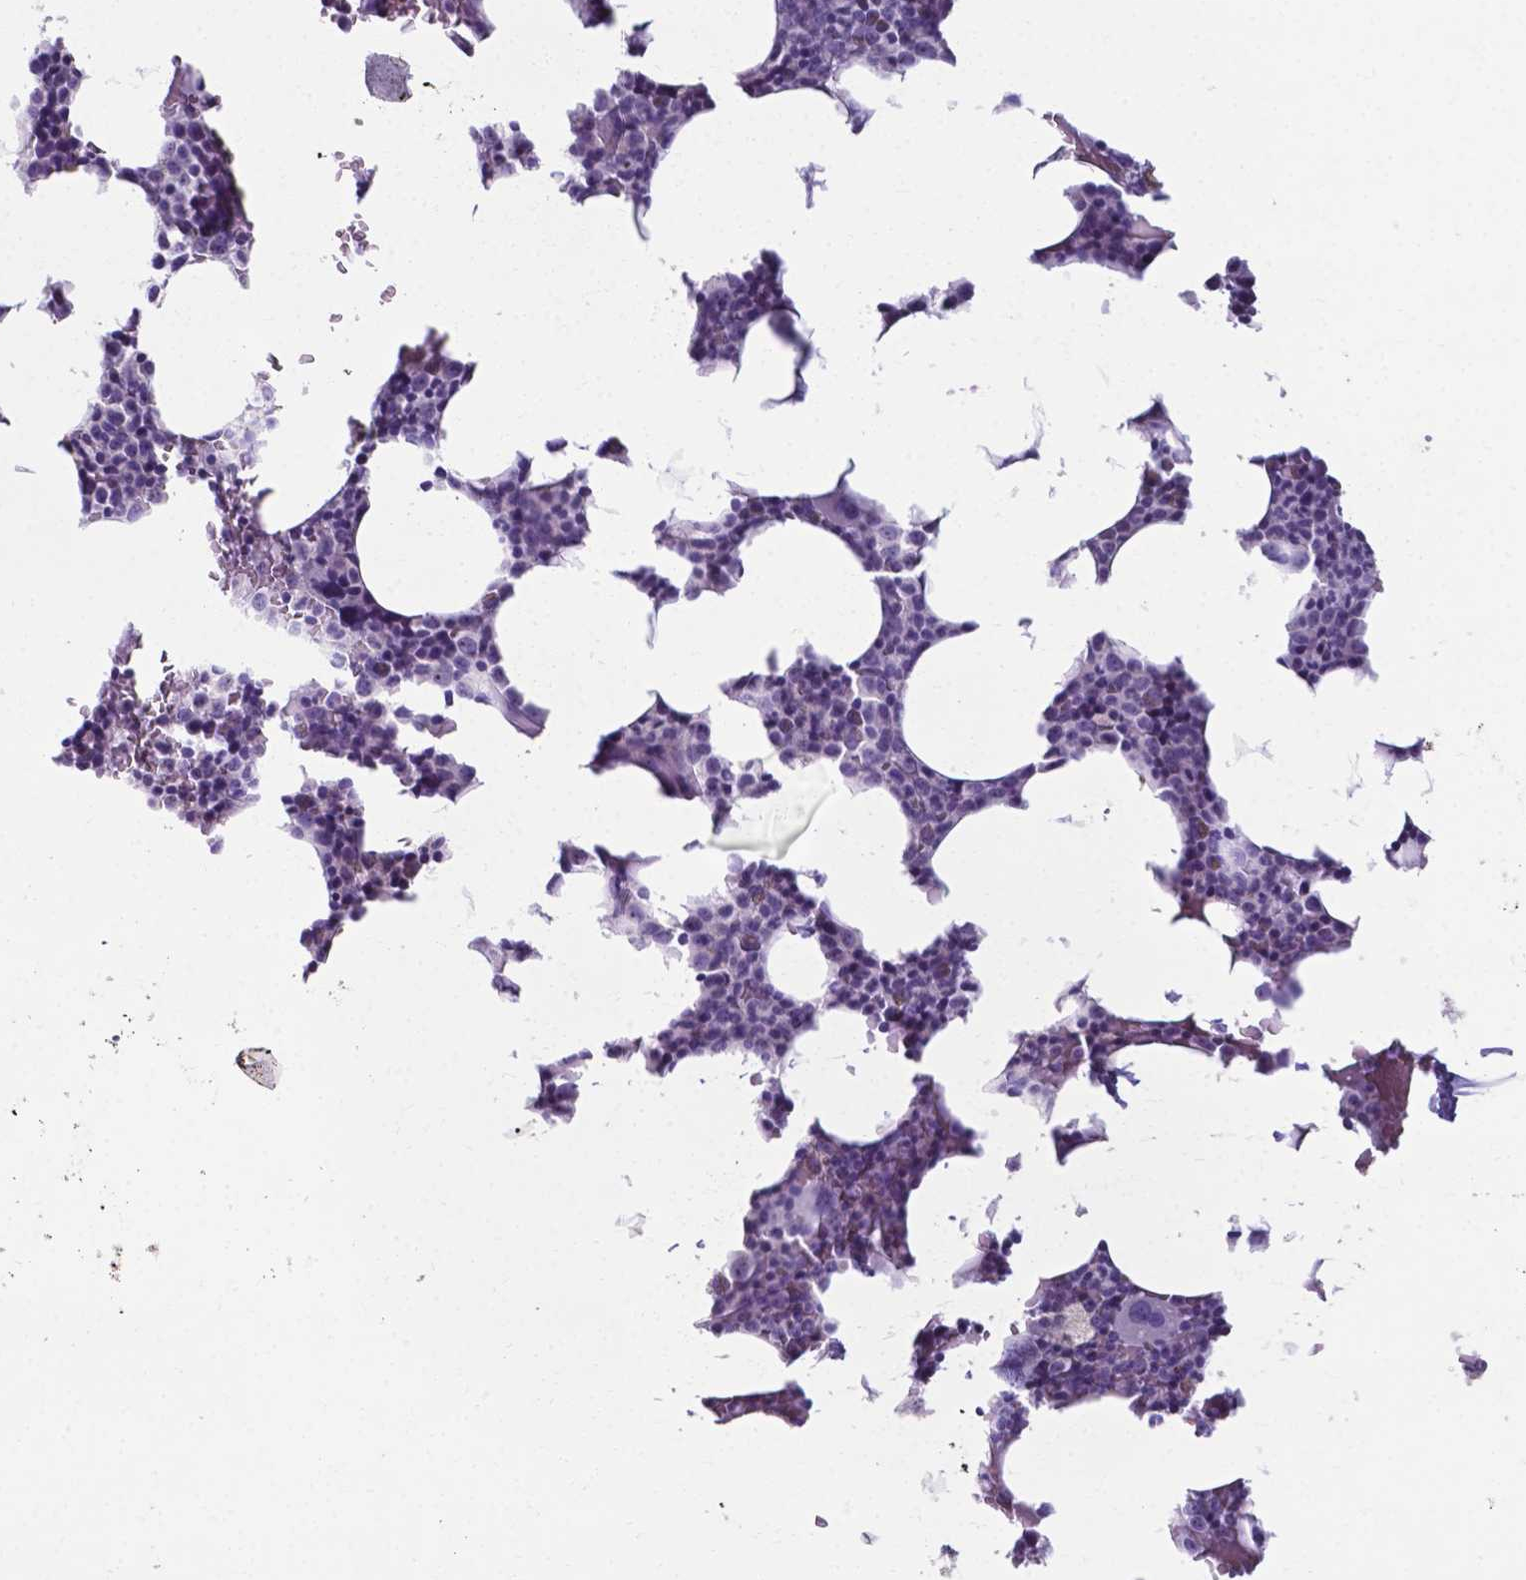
{"staining": {"intensity": "moderate", "quantity": "<25%", "location": "cytoplasmic/membranous"}, "tissue": "bone marrow", "cell_type": "Hematopoietic cells", "image_type": "normal", "snomed": [{"axis": "morphology", "description": "Normal tissue, NOS"}, {"axis": "topography", "description": "Bone marrow"}], "caption": "Bone marrow stained for a protein displays moderate cytoplasmic/membranous positivity in hematopoietic cells. Ihc stains the protein in brown and the nuclei are stained blue.", "gene": "AP5B1", "patient": {"sex": "male", "age": 73}}